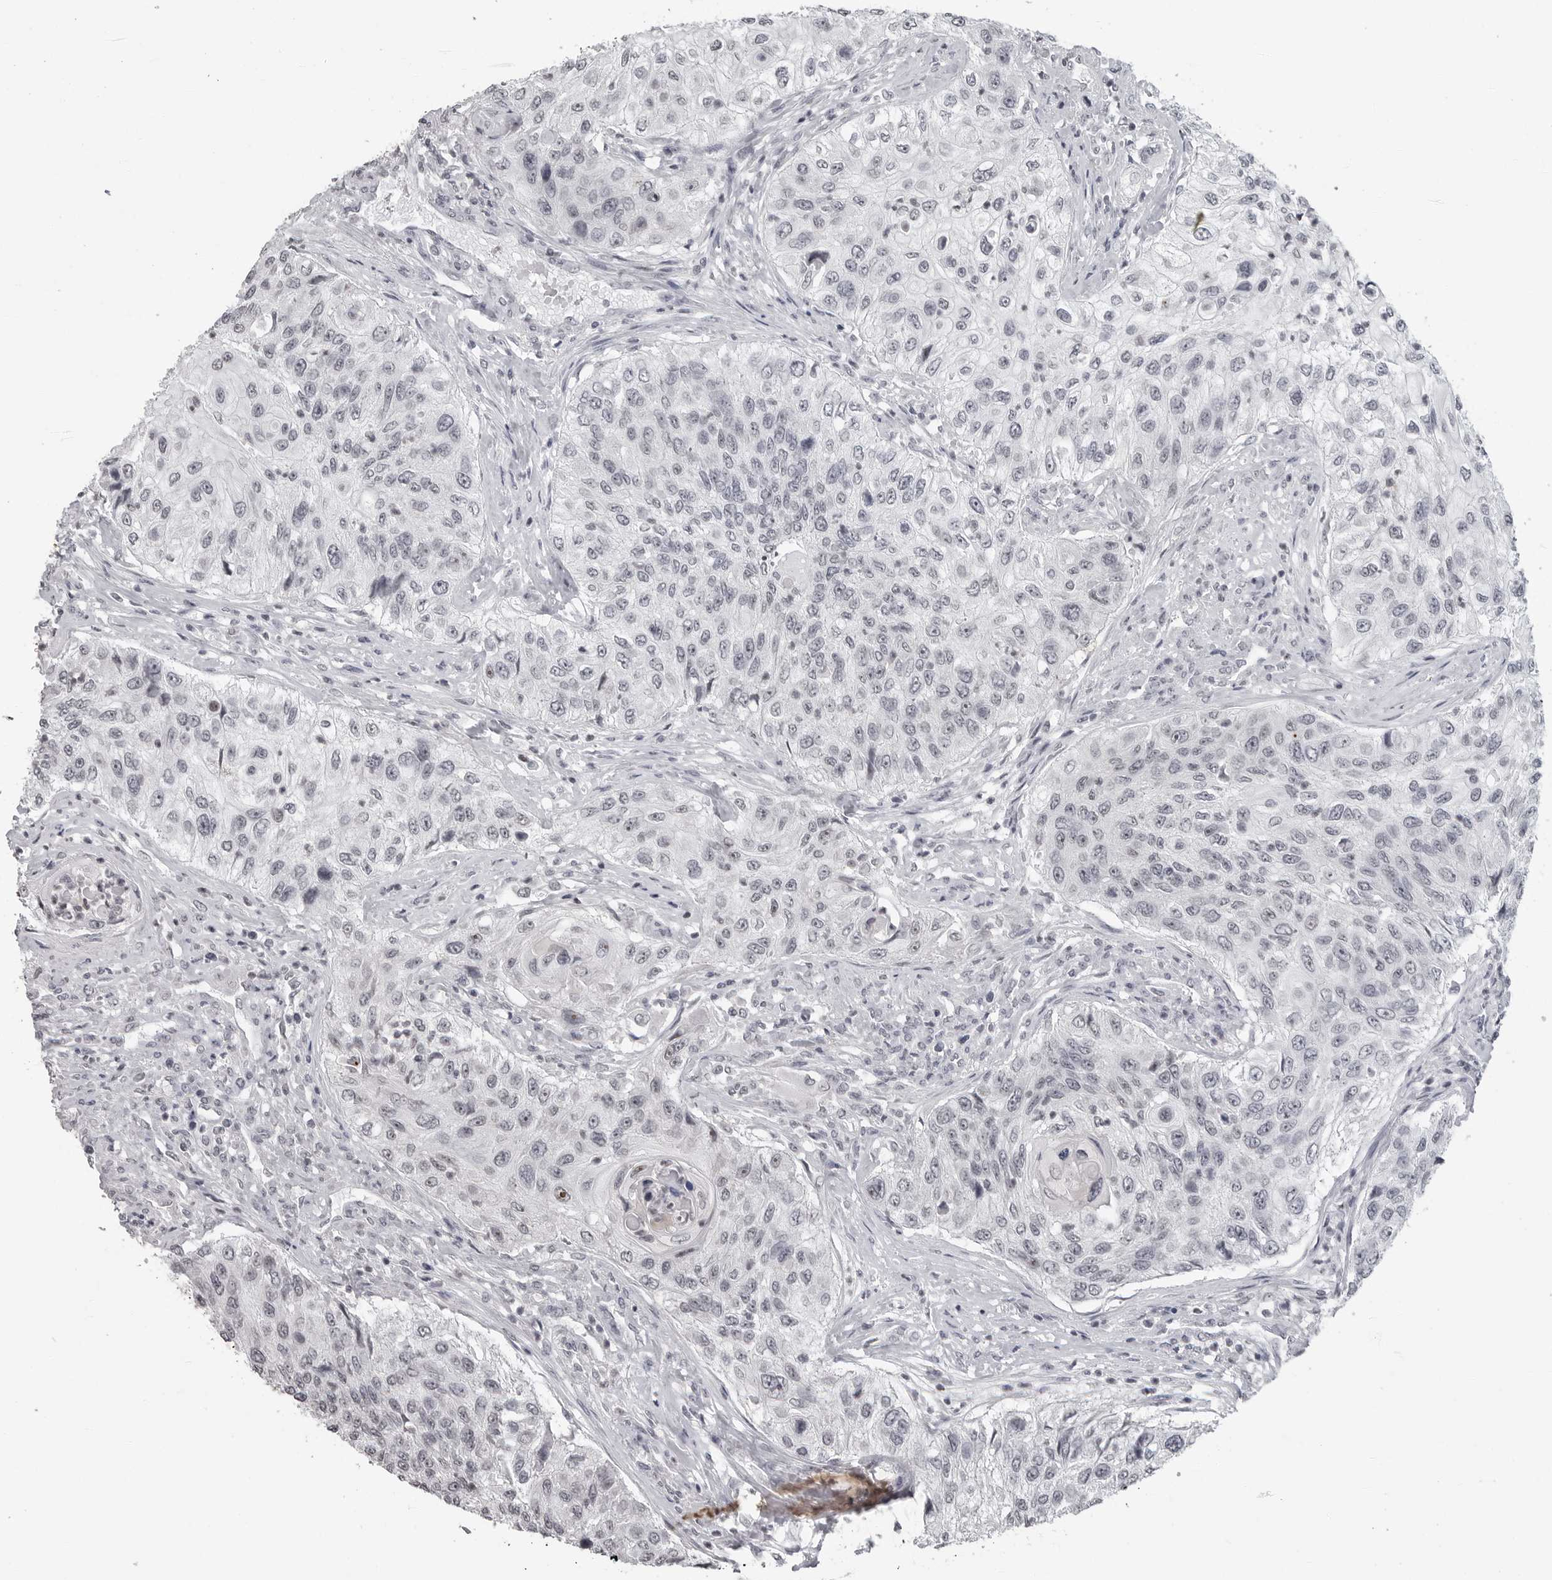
{"staining": {"intensity": "negative", "quantity": "none", "location": "none"}, "tissue": "urothelial cancer", "cell_type": "Tumor cells", "image_type": "cancer", "snomed": [{"axis": "morphology", "description": "Urothelial carcinoma, High grade"}, {"axis": "topography", "description": "Urinary bladder"}], "caption": "Immunohistochemistry (IHC) of urothelial cancer shows no expression in tumor cells.", "gene": "DDX54", "patient": {"sex": "female", "age": 60}}